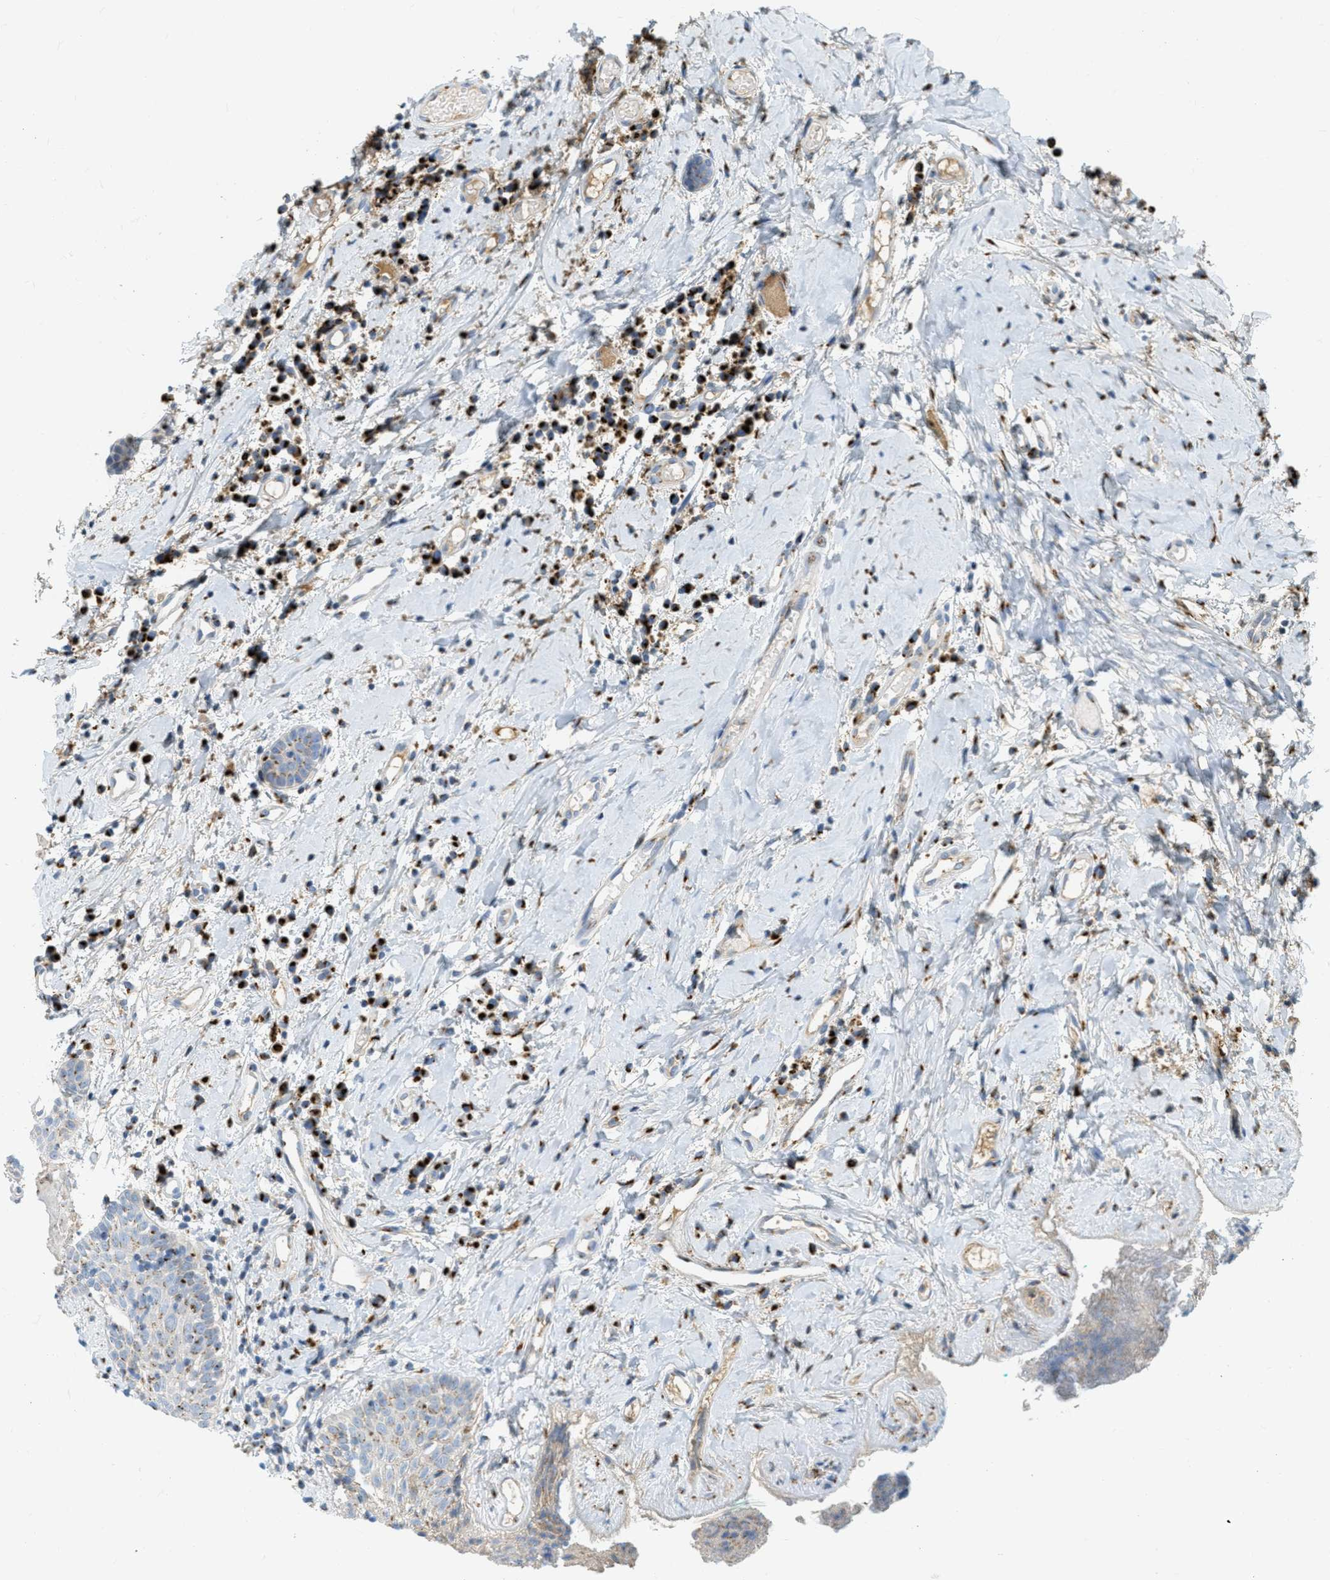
{"staining": {"intensity": "weak", "quantity": "<25%", "location": "cytoplasmic/membranous"}, "tissue": "oral mucosa", "cell_type": "Squamous epithelial cells", "image_type": "normal", "snomed": [{"axis": "morphology", "description": "Normal tissue, NOS"}, {"axis": "morphology", "description": "Squamous cell carcinoma, NOS"}, {"axis": "topography", "description": "Oral tissue"}, {"axis": "topography", "description": "Salivary gland"}, {"axis": "topography", "description": "Head-Neck"}], "caption": "This is an immunohistochemistry photomicrograph of benign oral mucosa. There is no positivity in squamous epithelial cells.", "gene": "ENTPD4", "patient": {"sex": "female", "age": 62}}